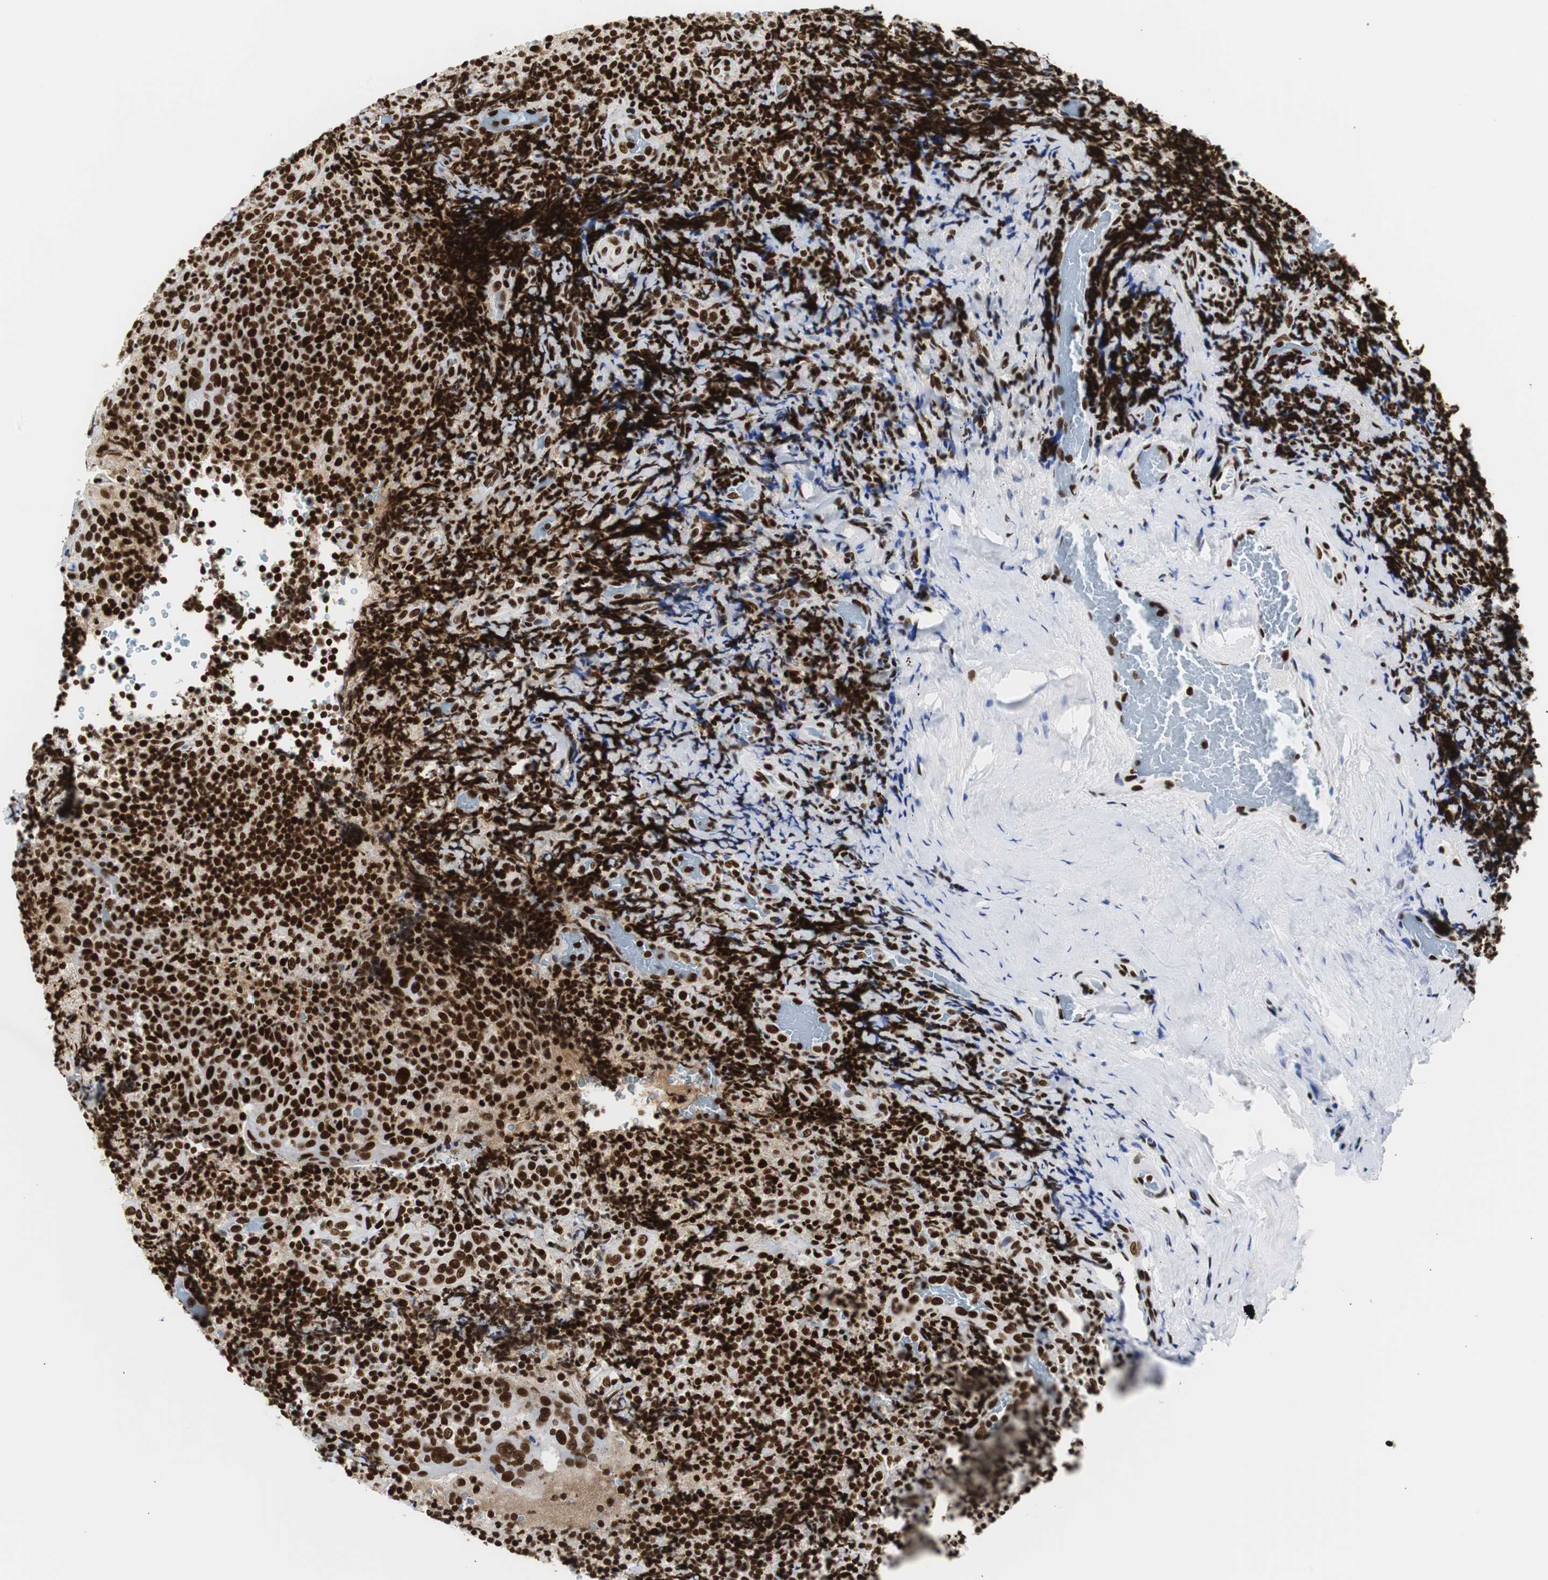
{"staining": {"intensity": "strong", "quantity": ">75%", "location": "nuclear"}, "tissue": "lymphoma", "cell_type": "Tumor cells", "image_type": "cancer", "snomed": [{"axis": "morphology", "description": "Malignant lymphoma, non-Hodgkin's type, High grade"}, {"axis": "topography", "description": "Tonsil"}], "caption": "The histopathology image exhibits a brown stain indicating the presence of a protein in the nuclear of tumor cells in malignant lymphoma, non-Hodgkin's type (high-grade).", "gene": "HNRNPH2", "patient": {"sex": "female", "age": 36}}